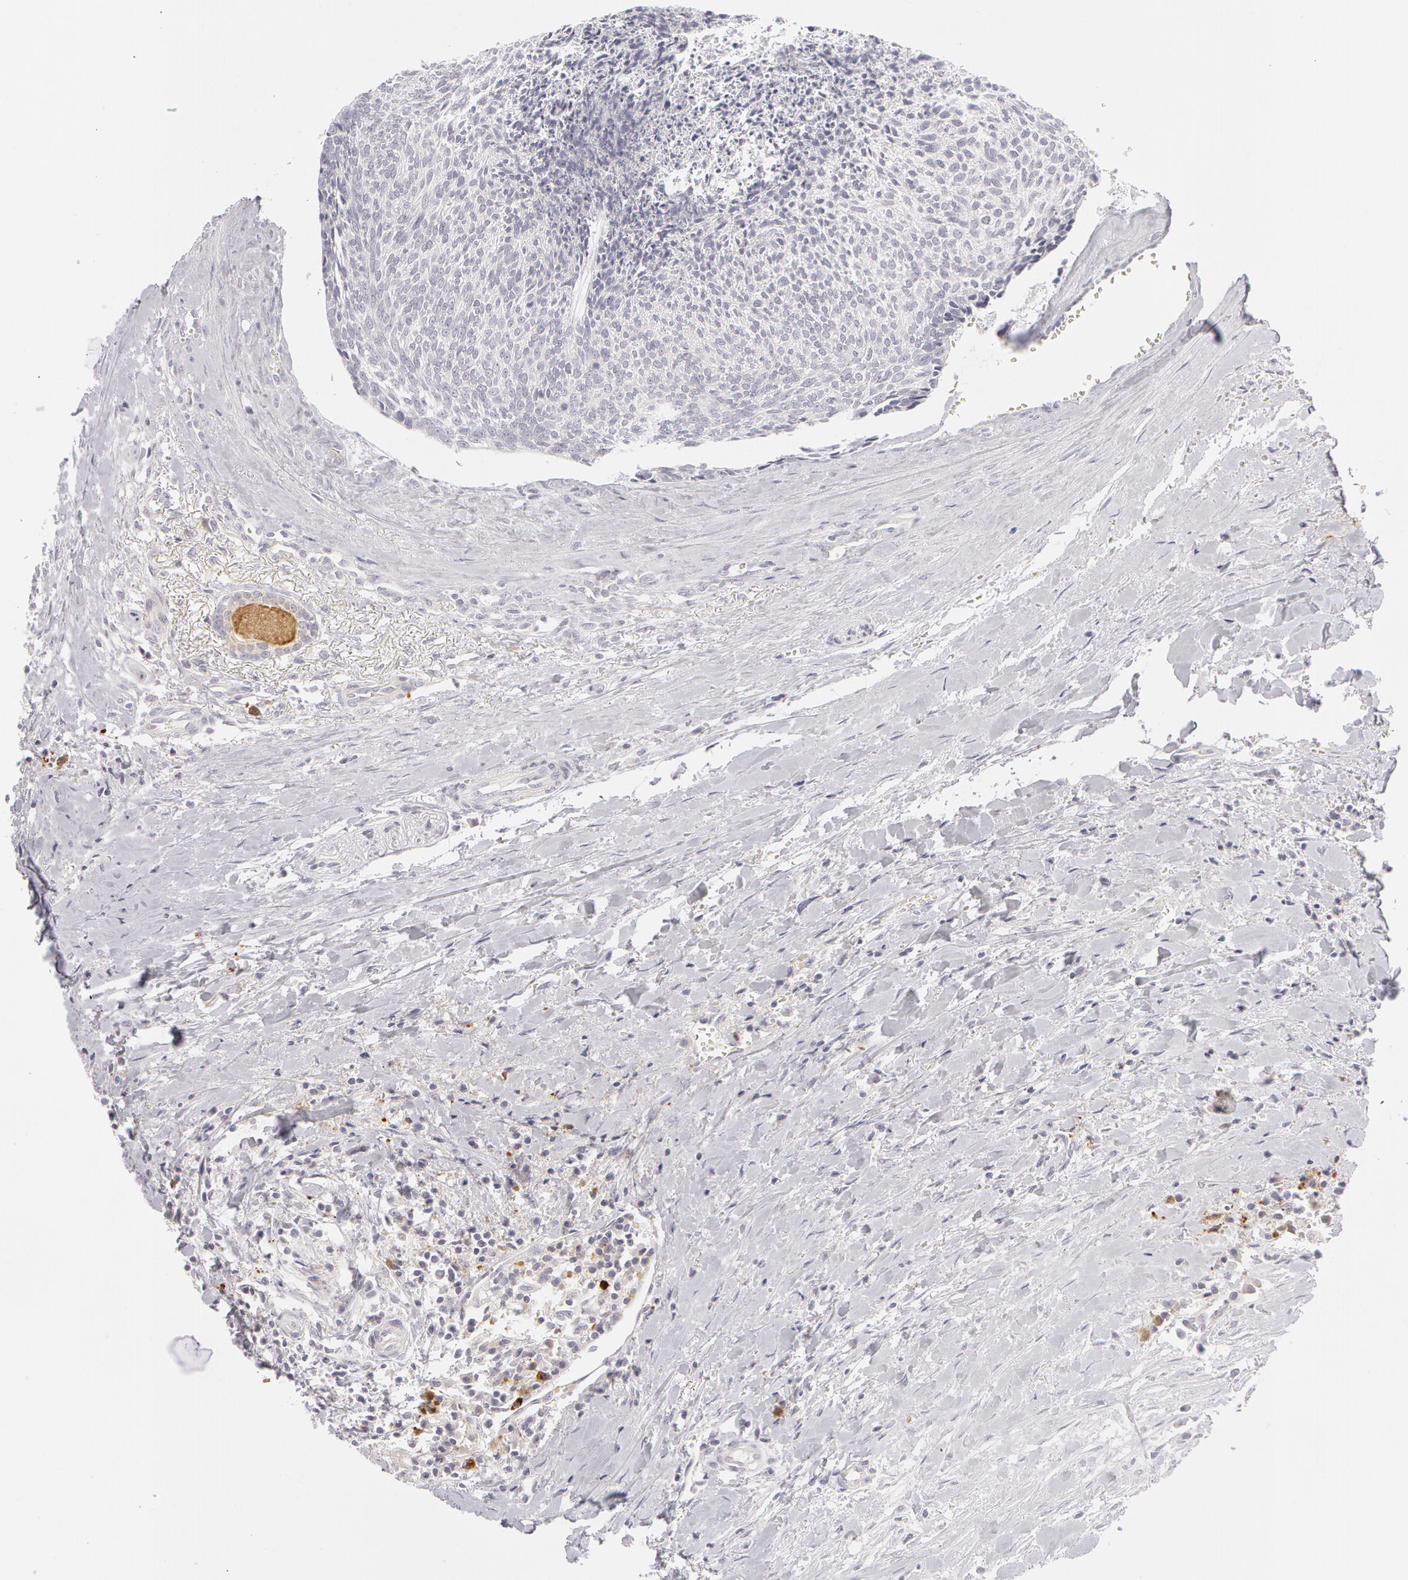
{"staining": {"intensity": "negative", "quantity": "none", "location": "none"}, "tissue": "head and neck cancer", "cell_type": "Tumor cells", "image_type": "cancer", "snomed": [{"axis": "morphology", "description": "Squamous cell carcinoma, NOS"}, {"axis": "topography", "description": "Salivary gland"}, {"axis": "topography", "description": "Head-Neck"}], "caption": "This is a micrograph of immunohistochemistry staining of head and neck cancer (squamous cell carcinoma), which shows no positivity in tumor cells. Brightfield microscopy of immunohistochemistry (IHC) stained with DAB (3,3'-diaminobenzidine) (brown) and hematoxylin (blue), captured at high magnification.", "gene": "ABCB1", "patient": {"sex": "male", "age": 70}}